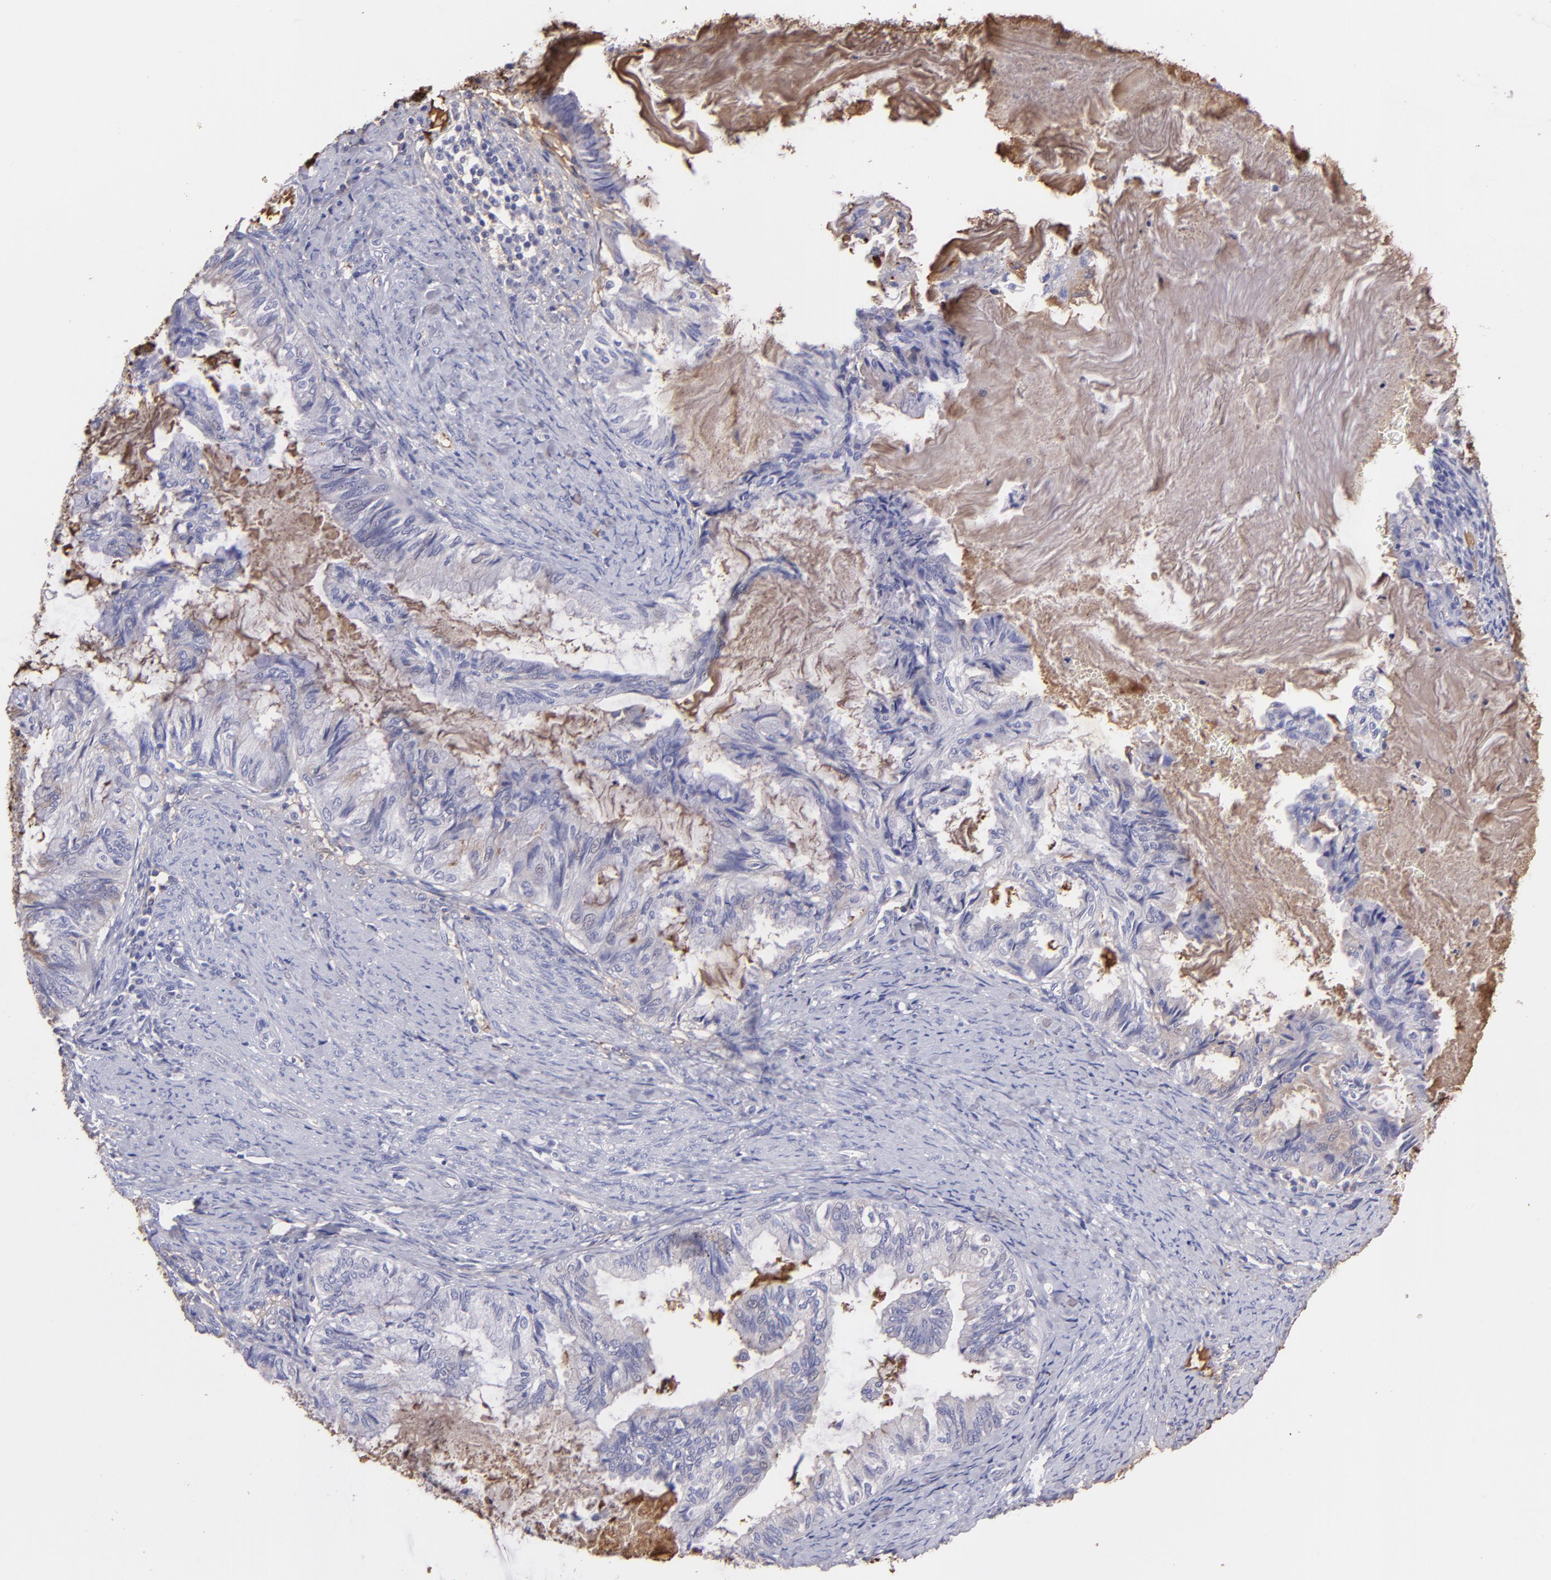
{"staining": {"intensity": "moderate", "quantity": "<25%", "location": "cytoplasmic/membranous"}, "tissue": "endometrial cancer", "cell_type": "Tumor cells", "image_type": "cancer", "snomed": [{"axis": "morphology", "description": "Adenocarcinoma, NOS"}, {"axis": "topography", "description": "Endometrium"}], "caption": "Immunohistochemical staining of endometrial cancer (adenocarcinoma) demonstrates low levels of moderate cytoplasmic/membranous protein expression in approximately <25% of tumor cells. (DAB IHC with brightfield microscopy, high magnification).", "gene": "FGB", "patient": {"sex": "female", "age": 86}}